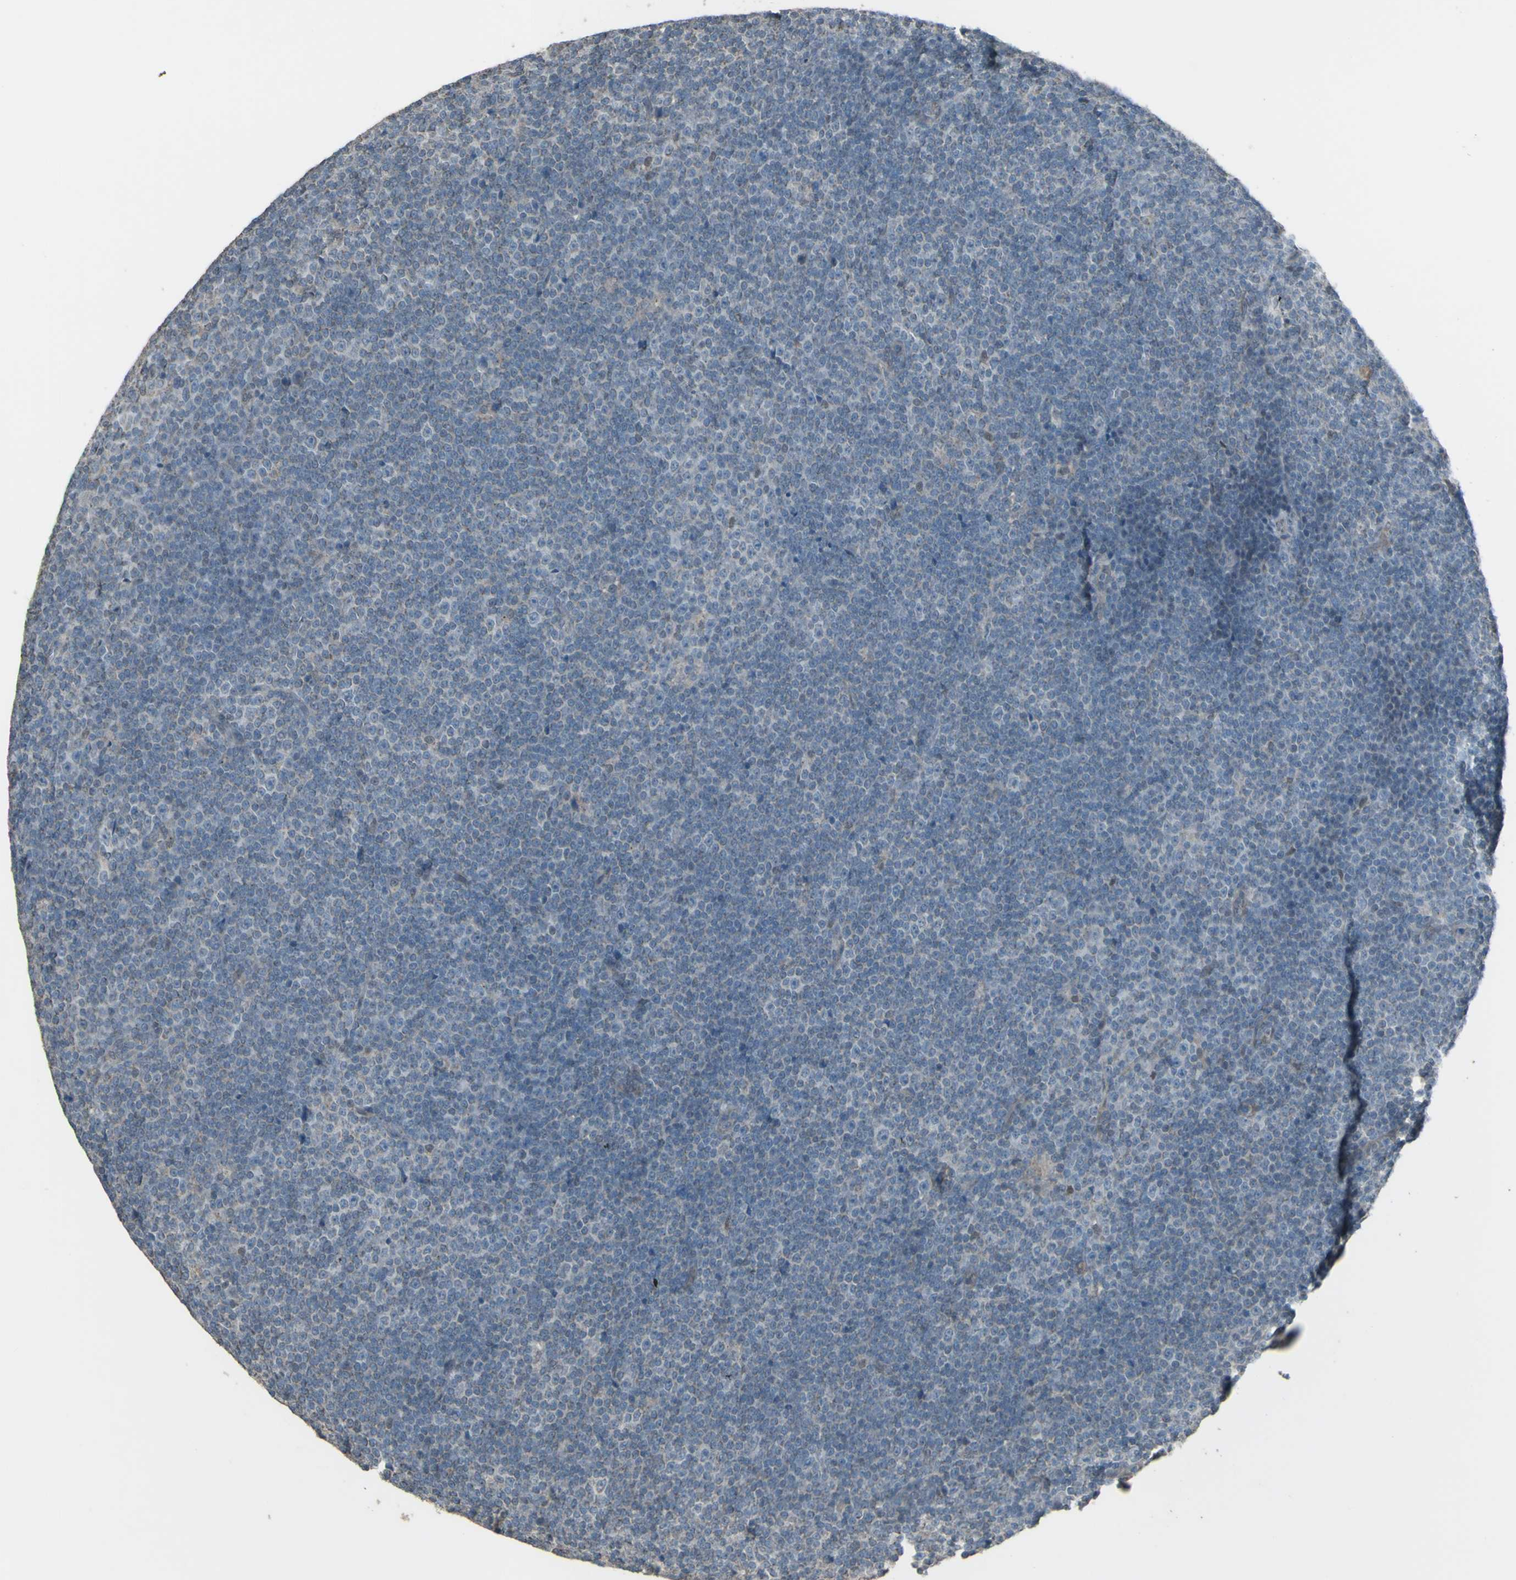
{"staining": {"intensity": "negative", "quantity": "none", "location": "none"}, "tissue": "lymphoma", "cell_type": "Tumor cells", "image_type": "cancer", "snomed": [{"axis": "morphology", "description": "Malignant lymphoma, non-Hodgkin's type, Low grade"}, {"axis": "topography", "description": "Lymph node"}], "caption": "Micrograph shows no significant protein staining in tumor cells of malignant lymphoma, non-Hodgkin's type (low-grade). (Stains: DAB (3,3'-diaminobenzidine) IHC with hematoxylin counter stain, Microscopy: brightfield microscopy at high magnification).", "gene": "FXYD3", "patient": {"sex": "female", "age": 67}}